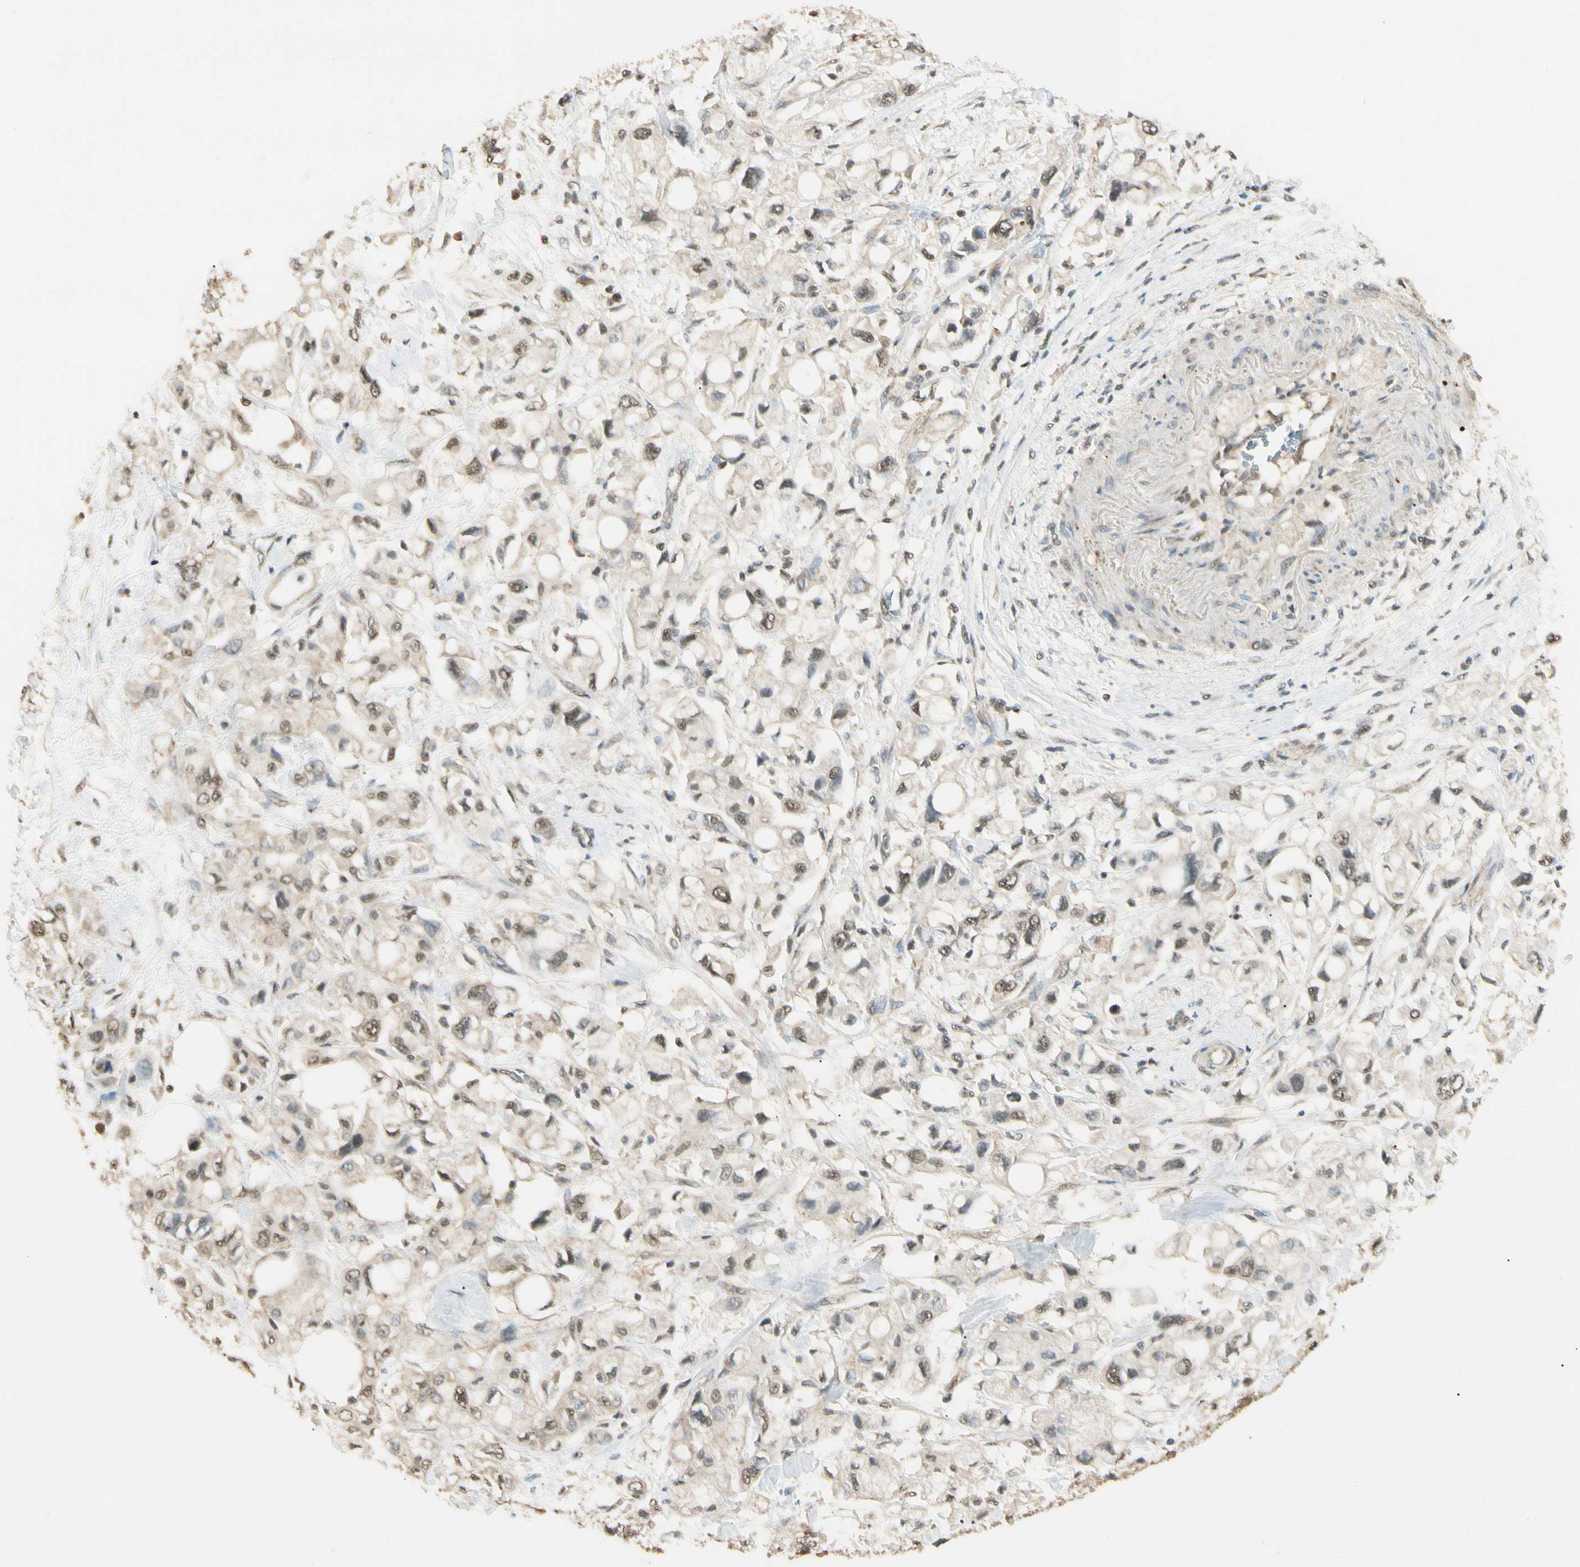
{"staining": {"intensity": "weak", "quantity": "25%-75%", "location": "nuclear"}, "tissue": "pancreatic cancer", "cell_type": "Tumor cells", "image_type": "cancer", "snomed": [{"axis": "morphology", "description": "Adenocarcinoma, NOS"}, {"axis": "topography", "description": "Pancreas"}], "caption": "Pancreatic adenocarcinoma stained with DAB IHC demonstrates low levels of weak nuclear positivity in about 25%-75% of tumor cells.", "gene": "SGCA", "patient": {"sex": "female", "age": 56}}